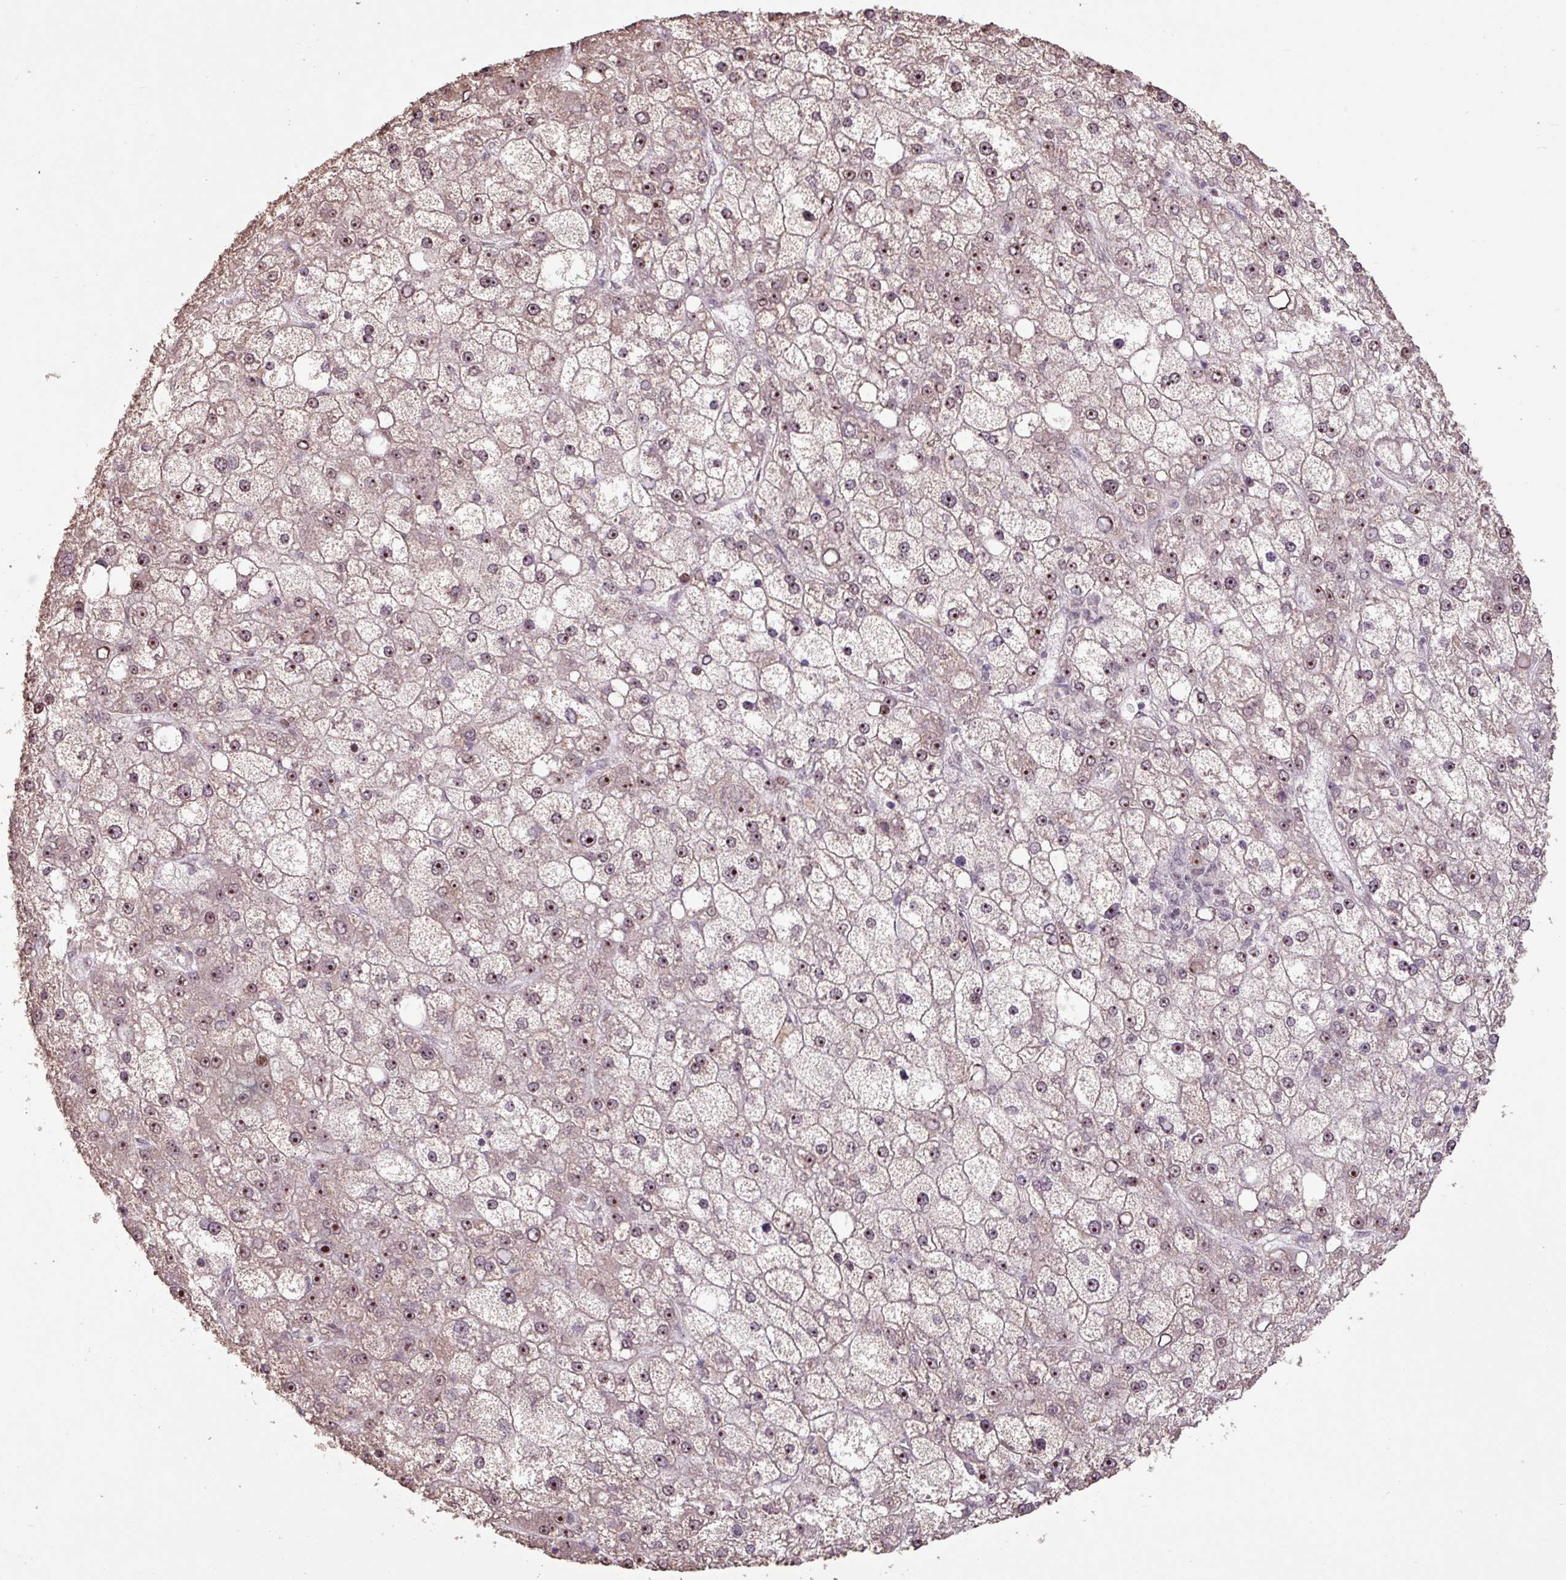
{"staining": {"intensity": "moderate", "quantity": ">75%", "location": "nuclear"}, "tissue": "liver cancer", "cell_type": "Tumor cells", "image_type": "cancer", "snomed": [{"axis": "morphology", "description": "Carcinoma, Hepatocellular, NOS"}, {"axis": "topography", "description": "Liver"}], "caption": "This is a histology image of immunohistochemistry staining of liver hepatocellular carcinoma, which shows moderate positivity in the nuclear of tumor cells.", "gene": "ZNF709", "patient": {"sex": "male", "age": 67}}